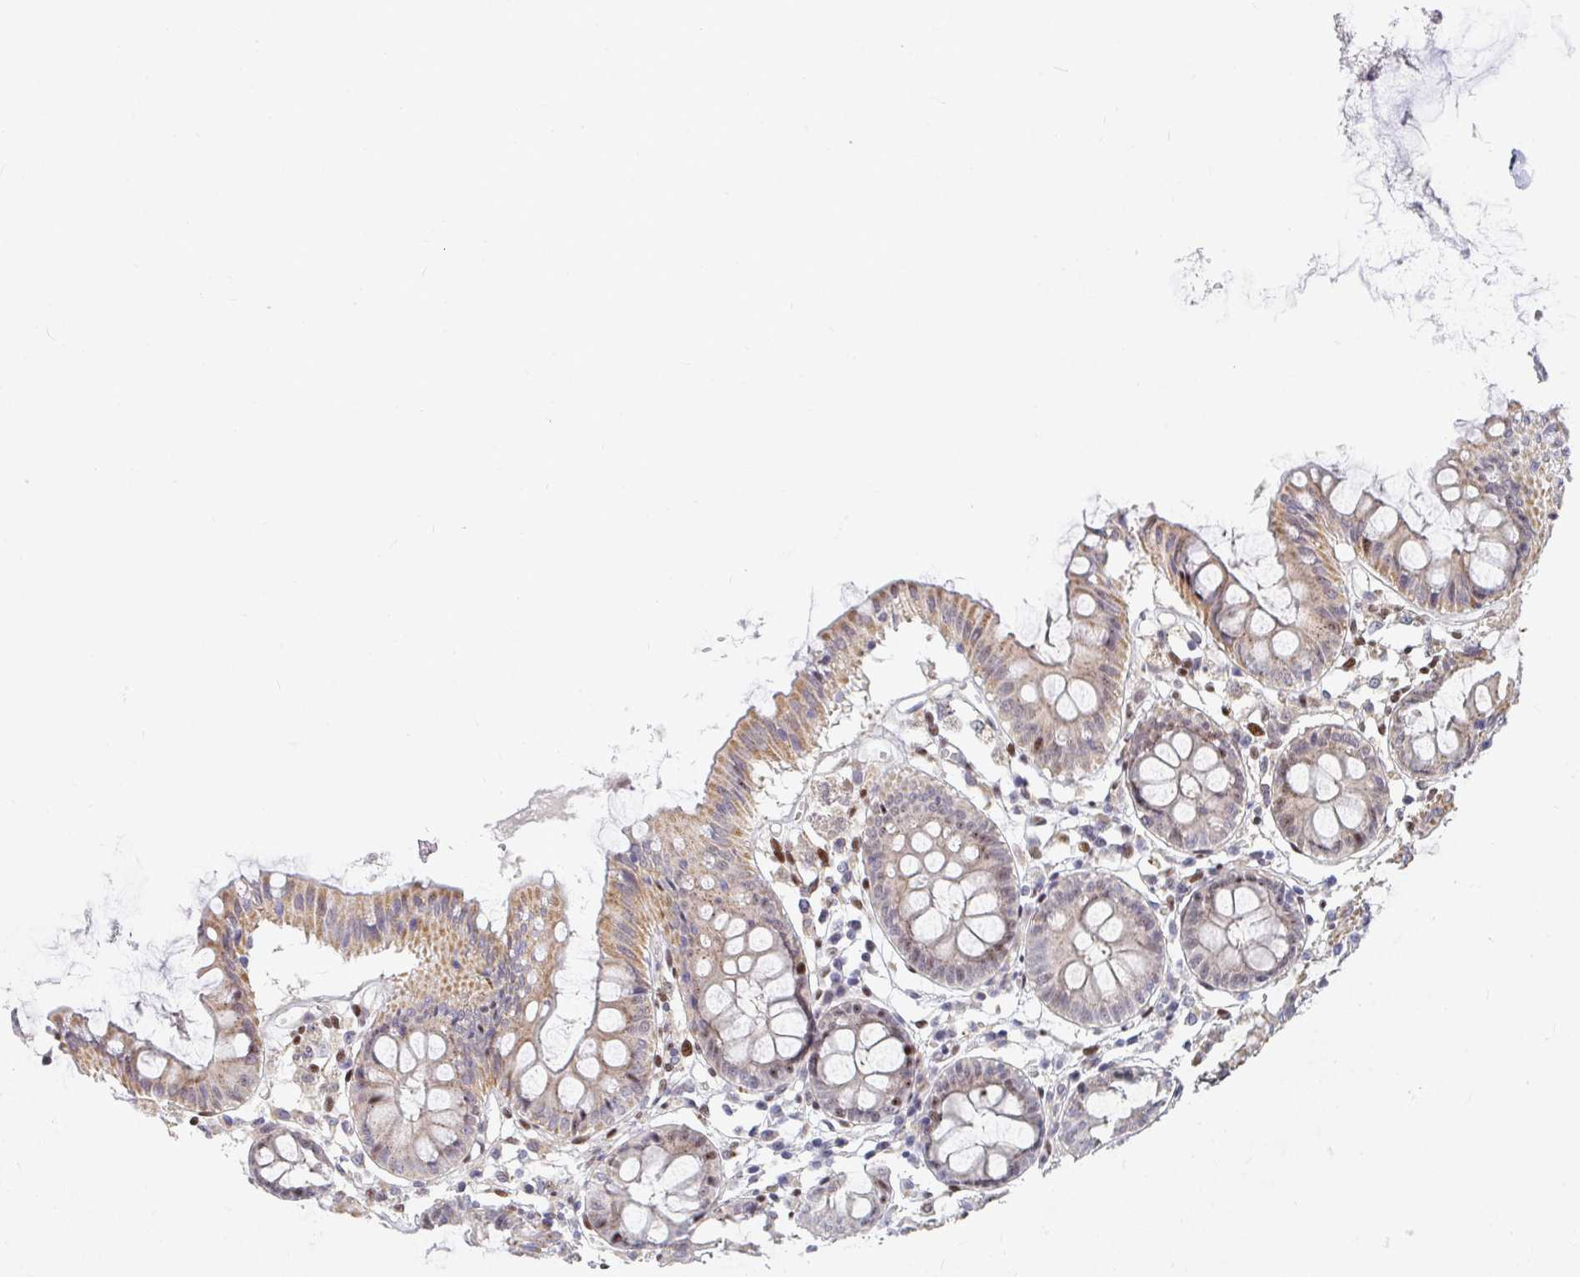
{"staining": {"intensity": "negative", "quantity": "none", "location": "none"}, "tissue": "colon", "cell_type": "Endothelial cells", "image_type": "normal", "snomed": [{"axis": "morphology", "description": "Normal tissue, NOS"}, {"axis": "topography", "description": "Colon"}], "caption": "High power microscopy photomicrograph of an immunohistochemistry (IHC) image of unremarkable colon, revealing no significant expression in endothelial cells.", "gene": "ZIC3", "patient": {"sex": "female", "age": 84}}